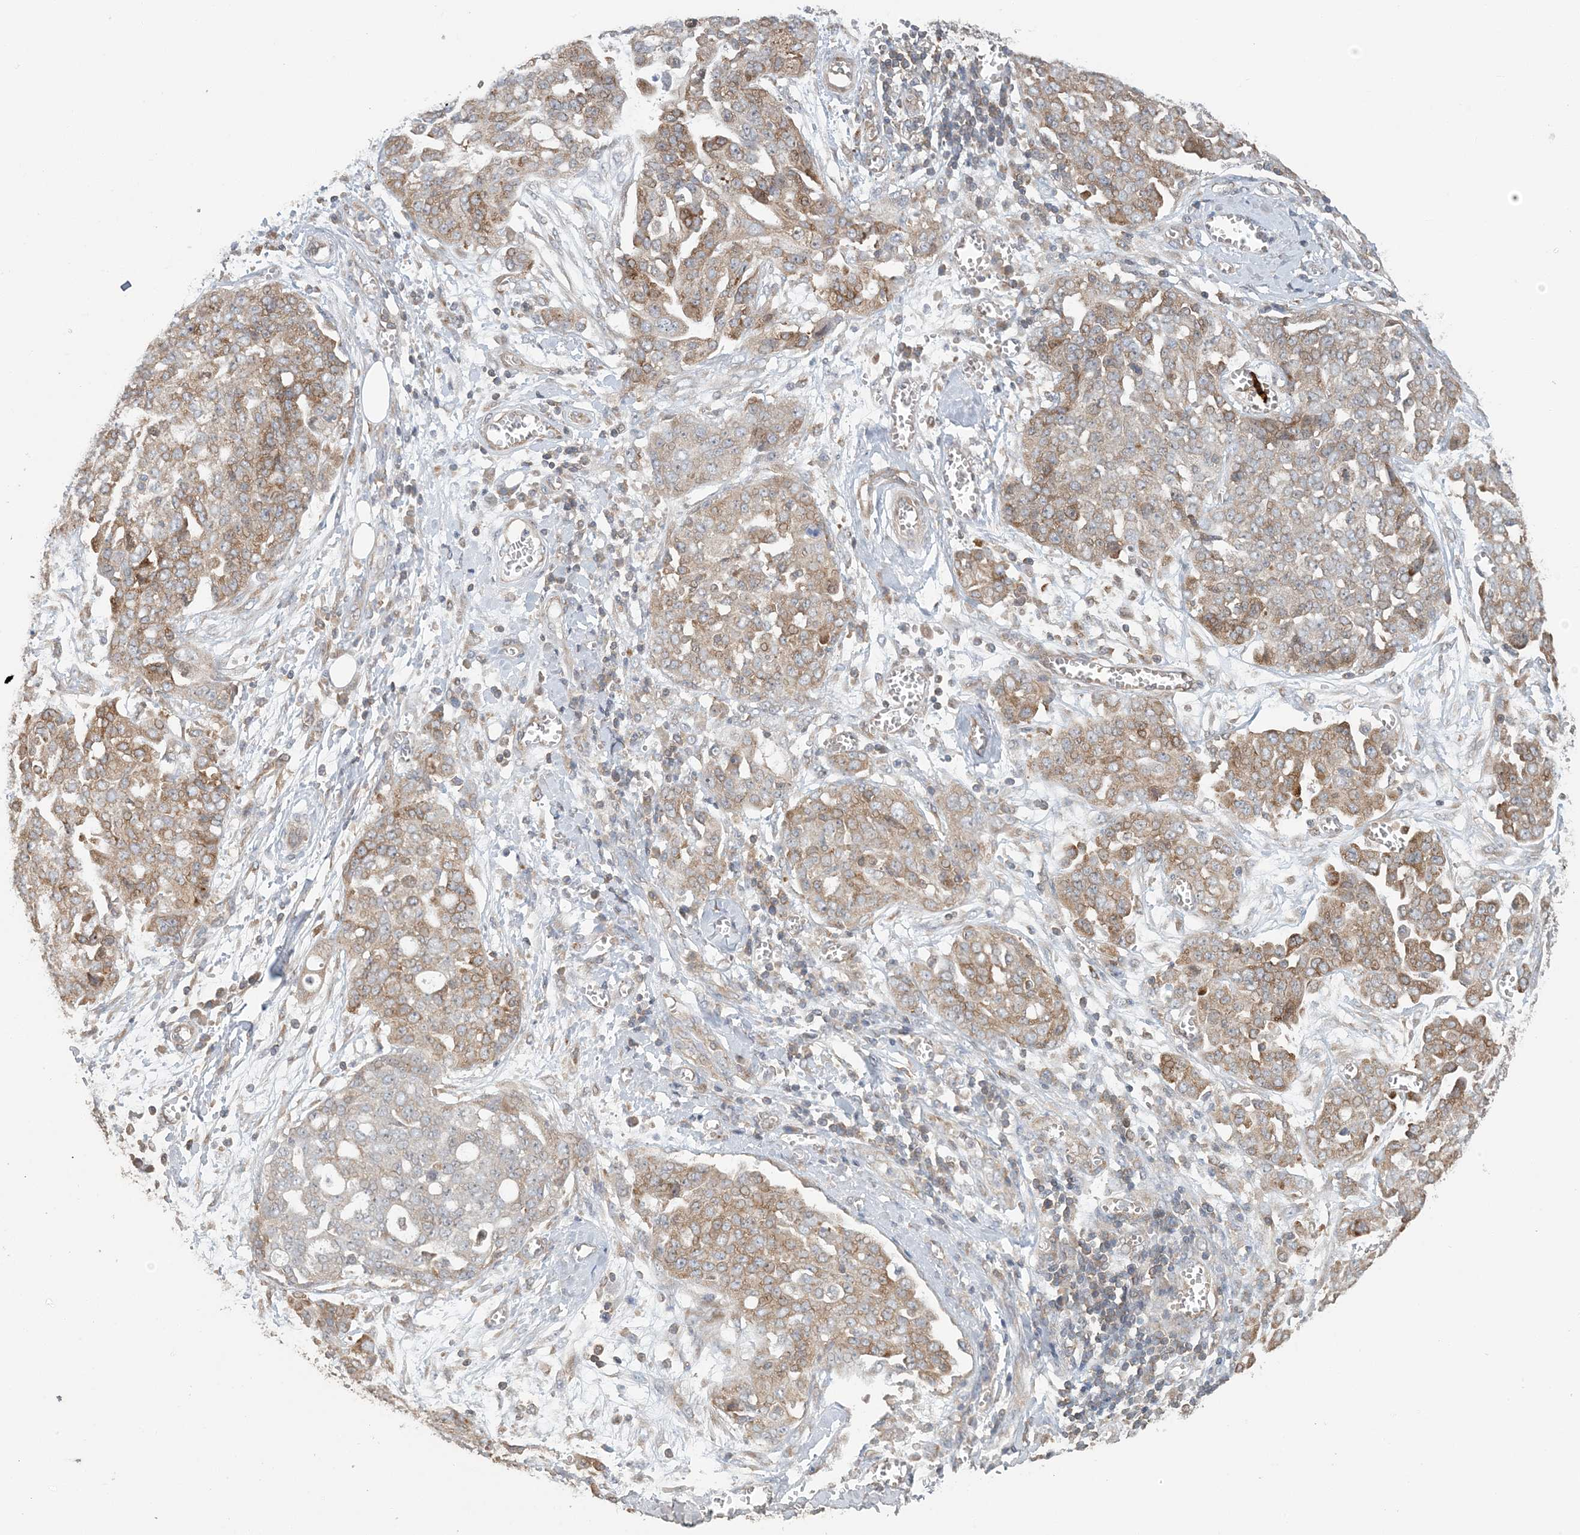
{"staining": {"intensity": "moderate", "quantity": ">75%", "location": "cytoplasmic/membranous"}, "tissue": "ovarian cancer", "cell_type": "Tumor cells", "image_type": "cancer", "snomed": [{"axis": "morphology", "description": "Cystadenocarcinoma, serous, NOS"}, {"axis": "topography", "description": "Soft tissue"}, {"axis": "topography", "description": "Ovary"}], "caption": "Moderate cytoplasmic/membranous expression for a protein is appreciated in about >75% of tumor cells of ovarian cancer (serous cystadenocarcinoma) using immunohistochemistry (IHC).", "gene": "ATP13A2", "patient": {"sex": "female", "age": 57}}